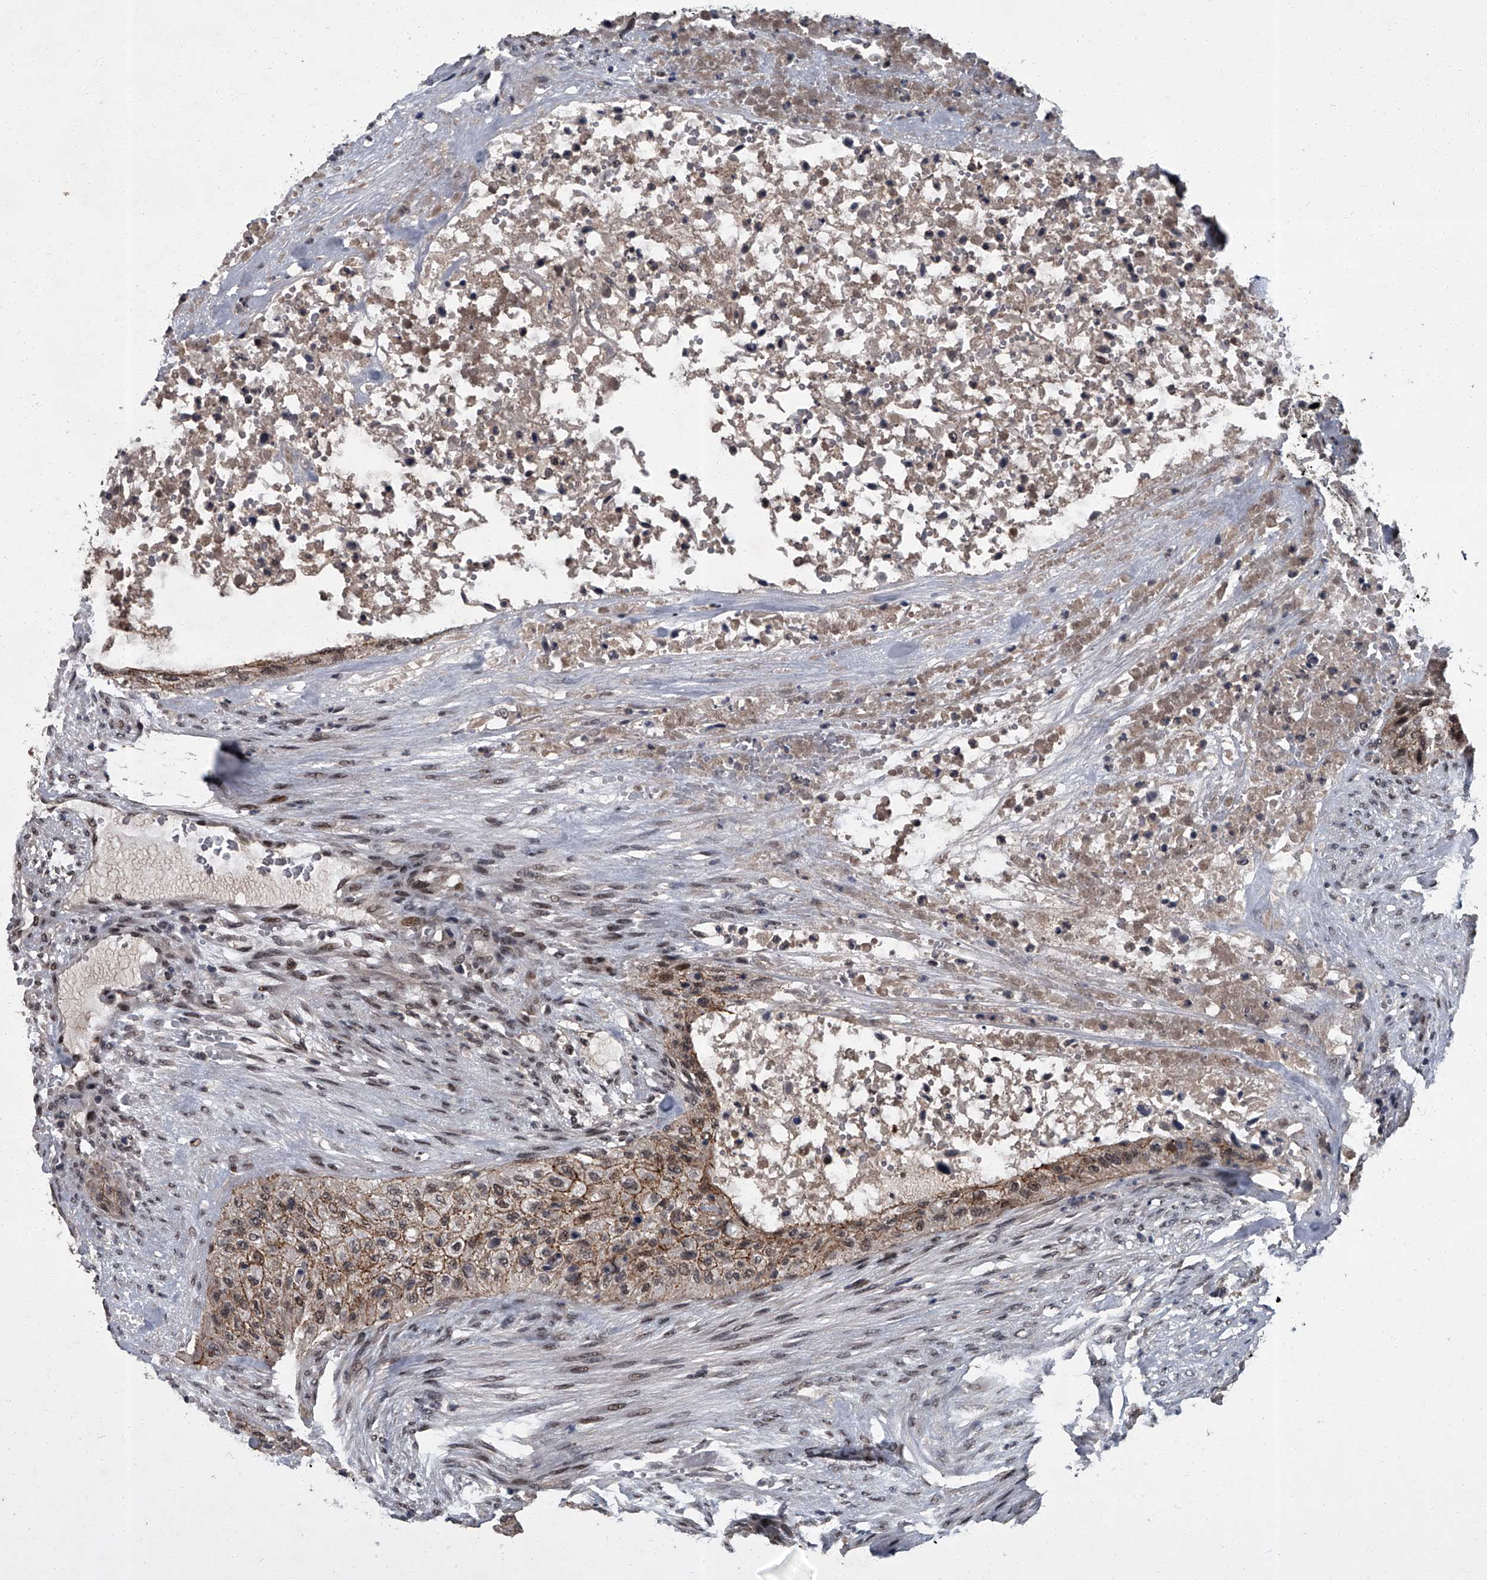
{"staining": {"intensity": "moderate", "quantity": ">75%", "location": "cytoplasmic/membranous,nuclear"}, "tissue": "urothelial cancer", "cell_type": "Tumor cells", "image_type": "cancer", "snomed": [{"axis": "morphology", "description": "Urothelial carcinoma, High grade"}, {"axis": "topography", "description": "Urinary bladder"}], "caption": "Urothelial carcinoma (high-grade) stained with a brown dye reveals moderate cytoplasmic/membranous and nuclear positive positivity in approximately >75% of tumor cells.", "gene": "ZNF518B", "patient": {"sex": "male", "age": 35}}